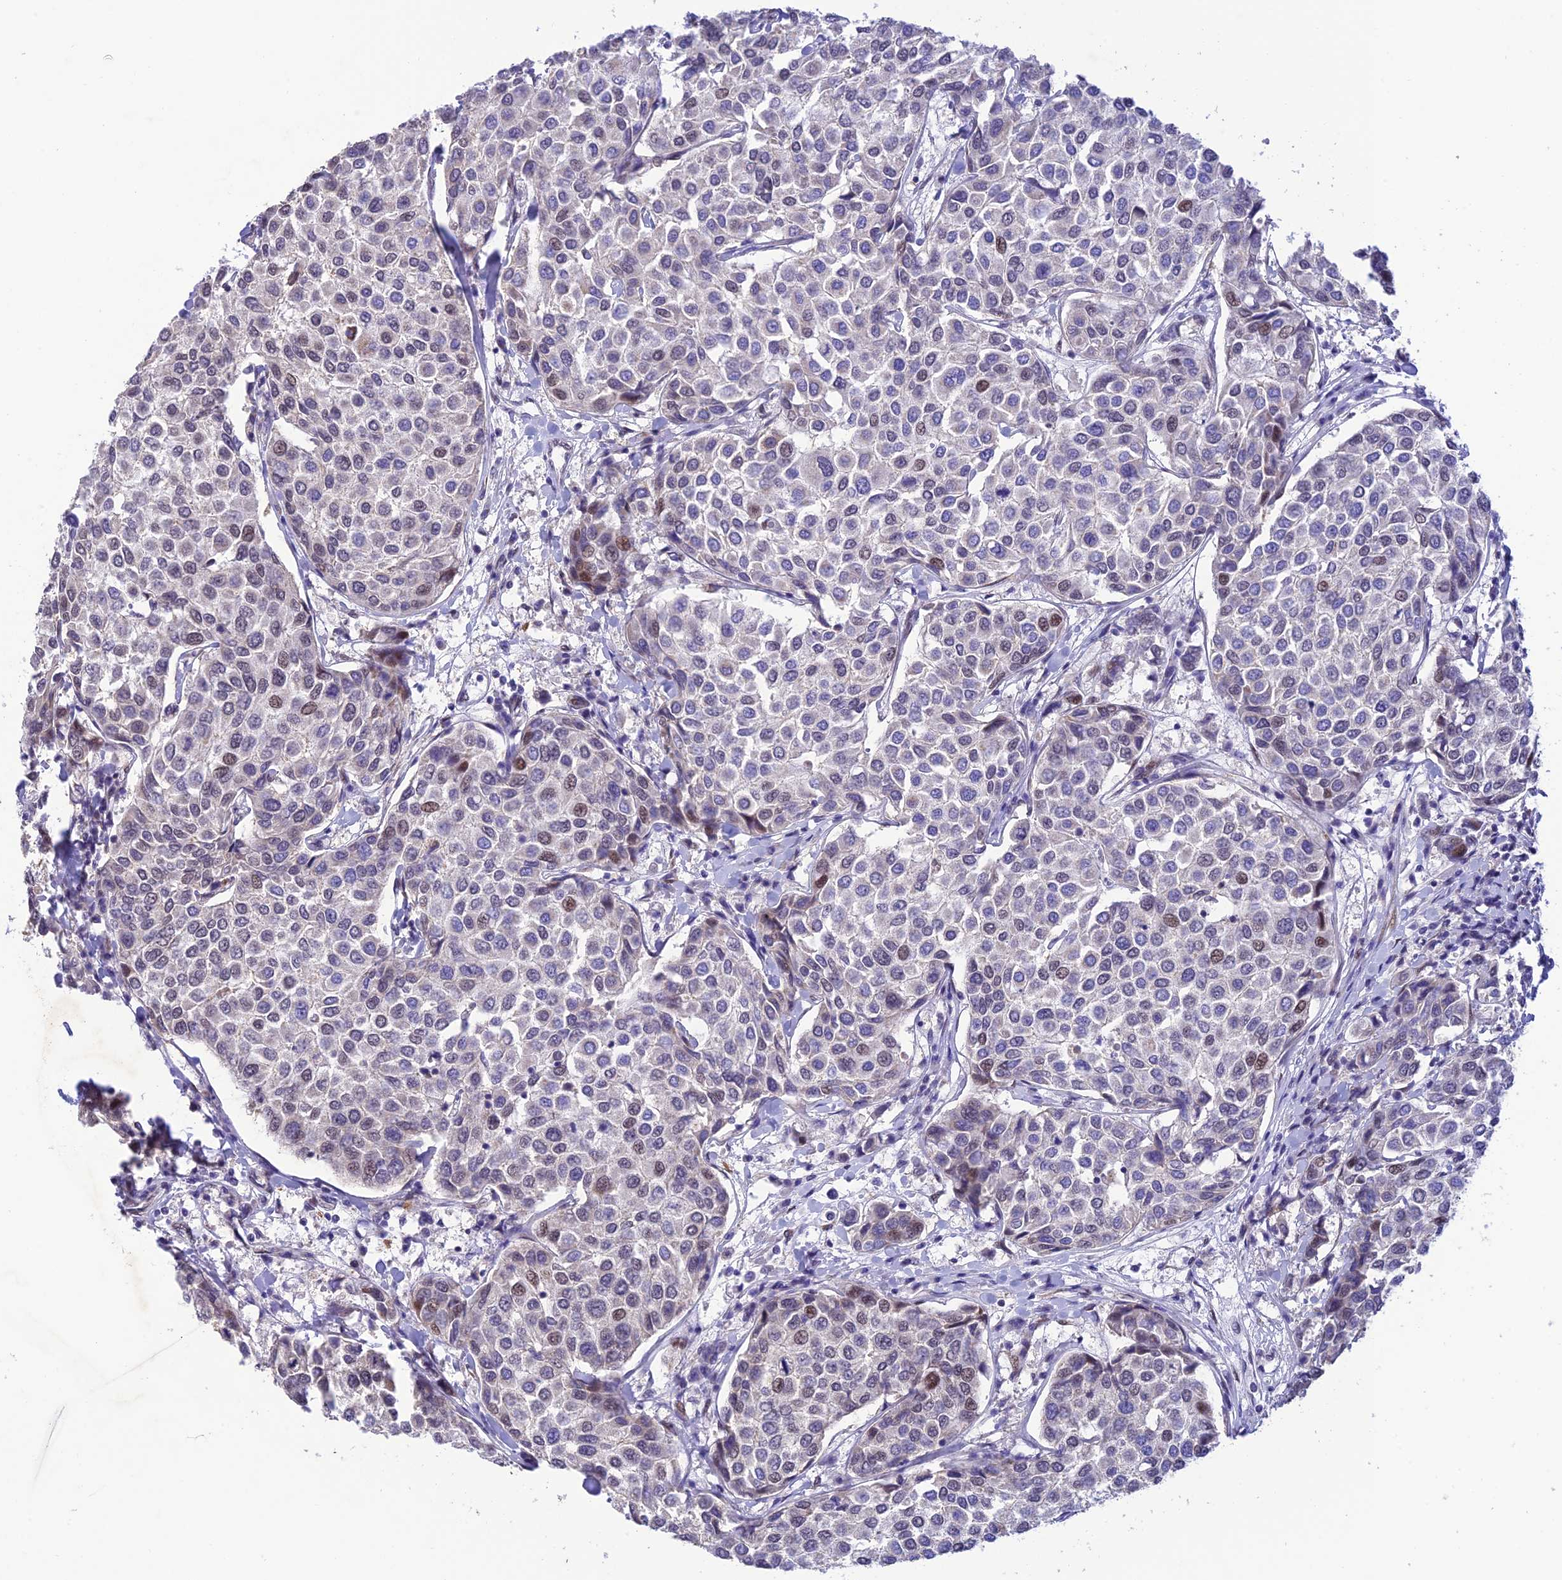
{"staining": {"intensity": "weak", "quantity": "<25%", "location": "nuclear"}, "tissue": "breast cancer", "cell_type": "Tumor cells", "image_type": "cancer", "snomed": [{"axis": "morphology", "description": "Duct carcinoma"}, {"axis": "topography", "description": "Breast"}], "caption": "This image is of breast cancer (infiltrating ductal carcinoma) stained with immunohistochemistry to label a protein in brown with the nuclei are counter-stained blue. There is no positivity in tumor cells. (Brightfield microscopy of DAB immunohistochemistry at high magnification).", "gene": "WDR55", "patient": {"sex": "female", "age": 55}}